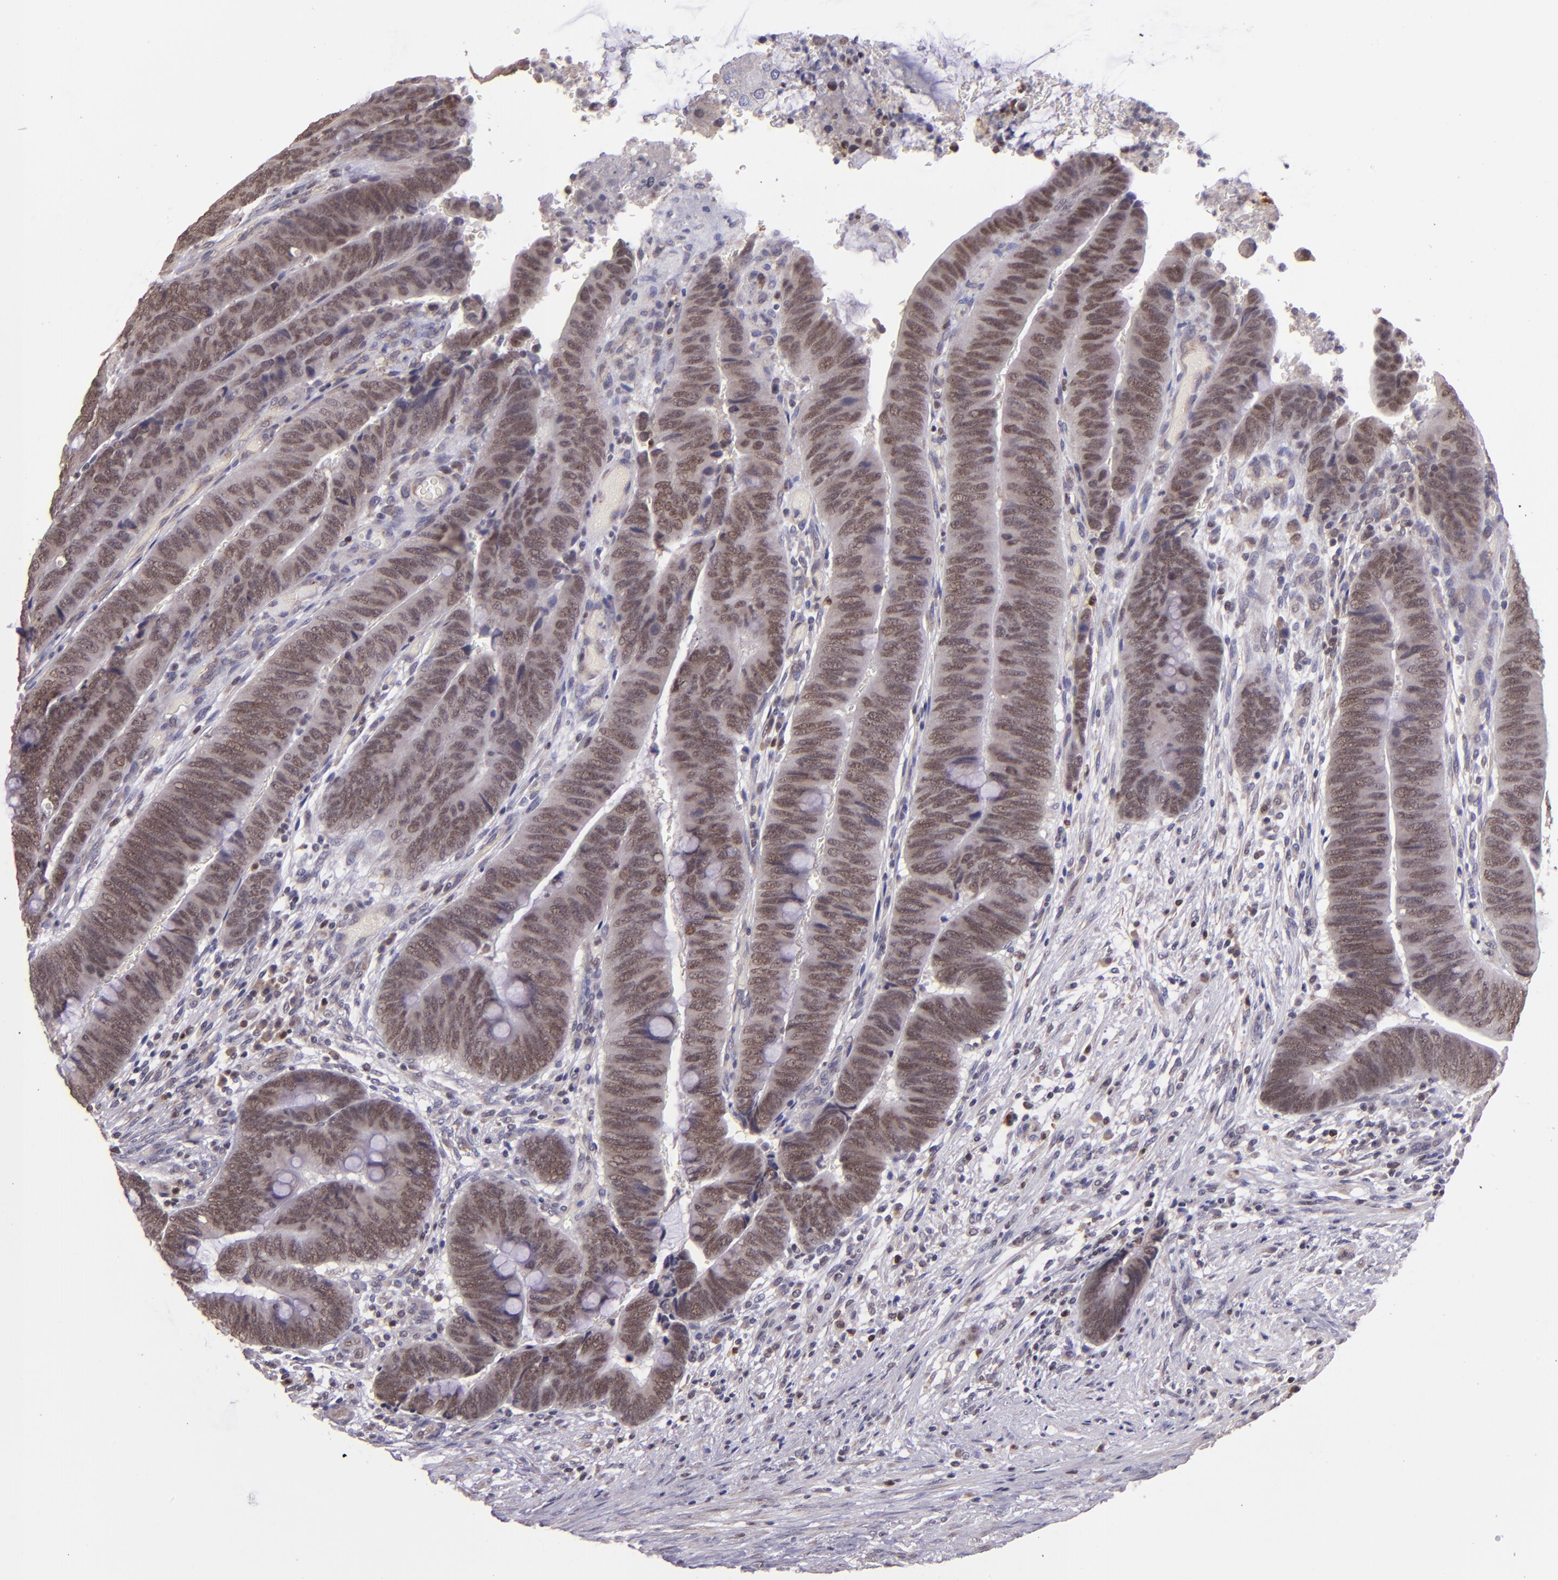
{"staining": {"intensity": "moderate", "quantity": ">75%", "location": "cytoplasmic/membranous,nuclear"}, "tissue": "colorectal cancer", "cell_type": "Tumor cells", "image_type": "cancer", "snomed": [{"axis": "morphology", "description": "Normal tissue, NOS"}, {"axis": "morphology", "description": "Adenocarcinoma, NOS"}, {"axis": "topography", "description": "Rectum"}], "caption": "The histopathology image demonstrates immunohistochemical staining of adenocarcinoma (colorectal). There is moderate cytoplasmic/membranous and nuclear positivity is present in about >75% of tumor cells.", "gene": "ELF1", "patient": {"sex": "male", "age": 92}}